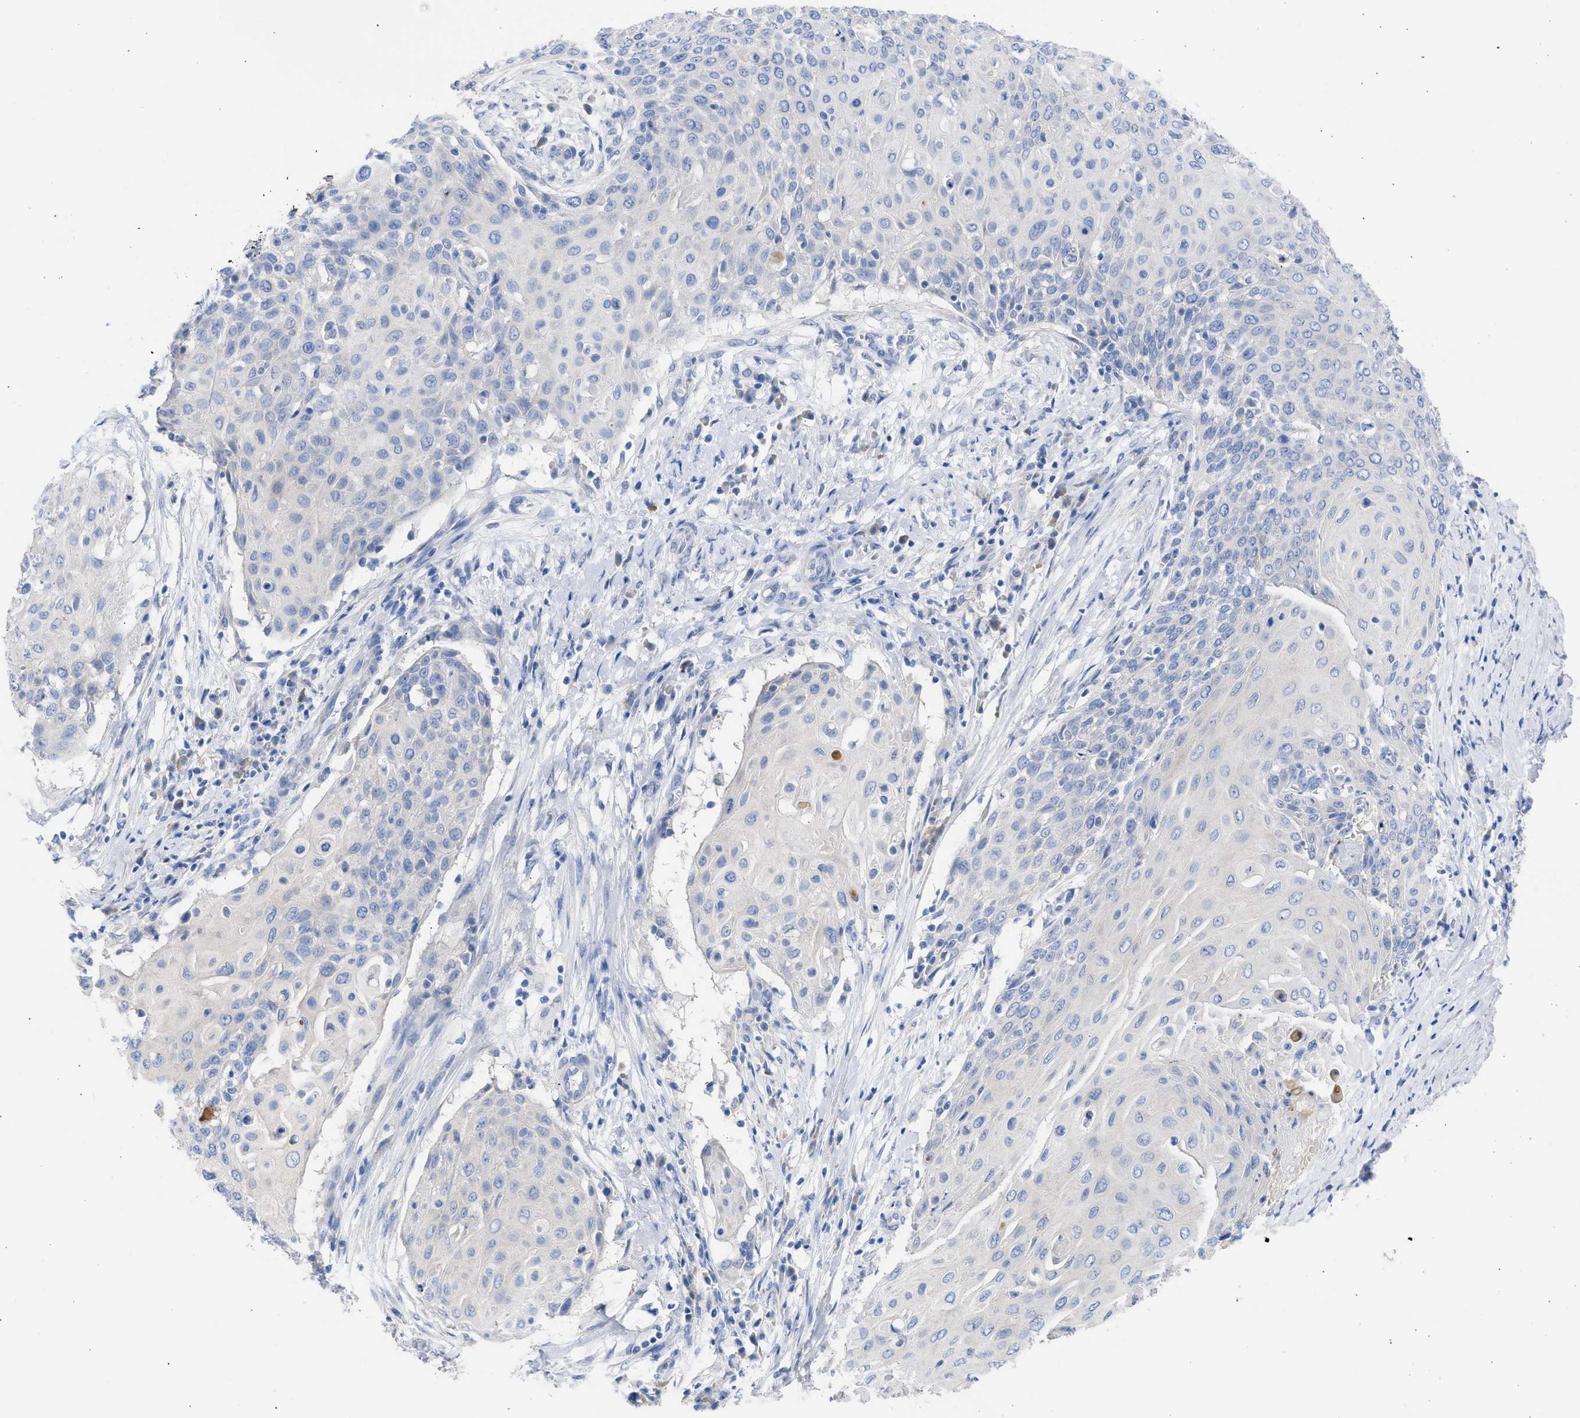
{"staining": {"intensity": "negative", "quantity": "none", "location": "none"}, "tissue": "cervical cancer", "cell_type": "Tumor cells", "image_type": "cancer", "snomed": [{"axis": "morphology", "description": "Squamous cell carcinoma, NOS"}, {"axis": "topography", "description": "Cervix"}], "caption": "This is an IHC image of human cervical squamous cell carcinoma. There is no positivity in tumor cells.", "gene": "RSPH1", "patient": {"sex": "female", "age": 39}}